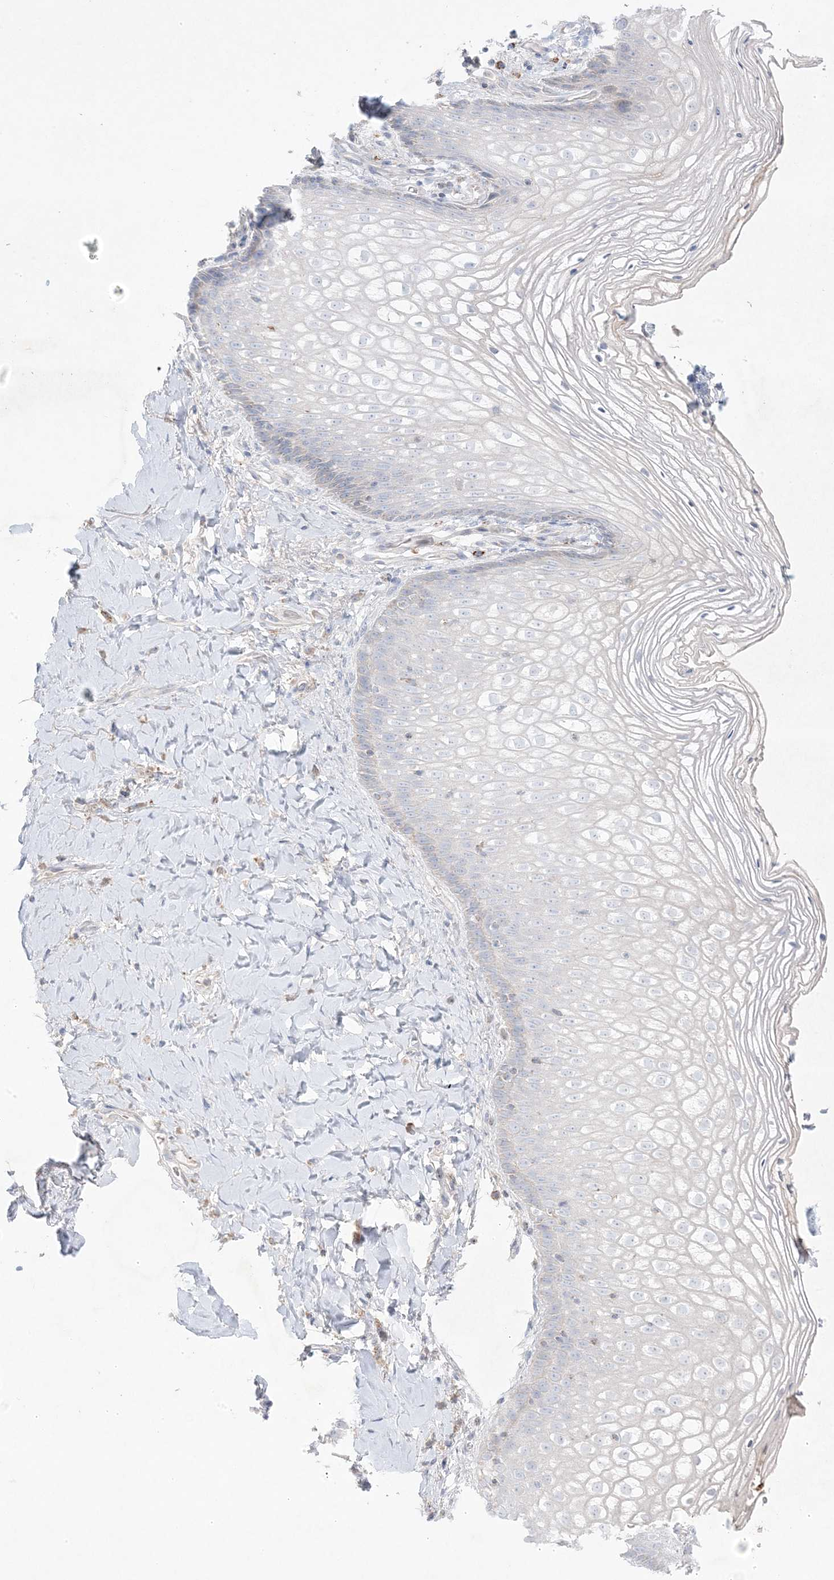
{"staining": {"intensity": "negative", "quantity": "none", "location": "none"}, "tissue": "vagina", "cell_type": "Squamous epithelial cells", "image_type": "normal", "snomed": [{"axis": "morphology", "description": "Normal tissue, NOS"}, {"axis": "topography", "description": "Vagina"}], "caption": "IHC of unremarkable vagina displays no positivity in squamous epithelial cells. Brightfield microscopy of immunohistochemistry (IHC) stained with DAB (3,3'-diaminobenzidine) (brown) and hematoxylin (blue), captured at high magnification.", "gene": "KCTD6", "patient": {"sex": "female", "age": 60}}